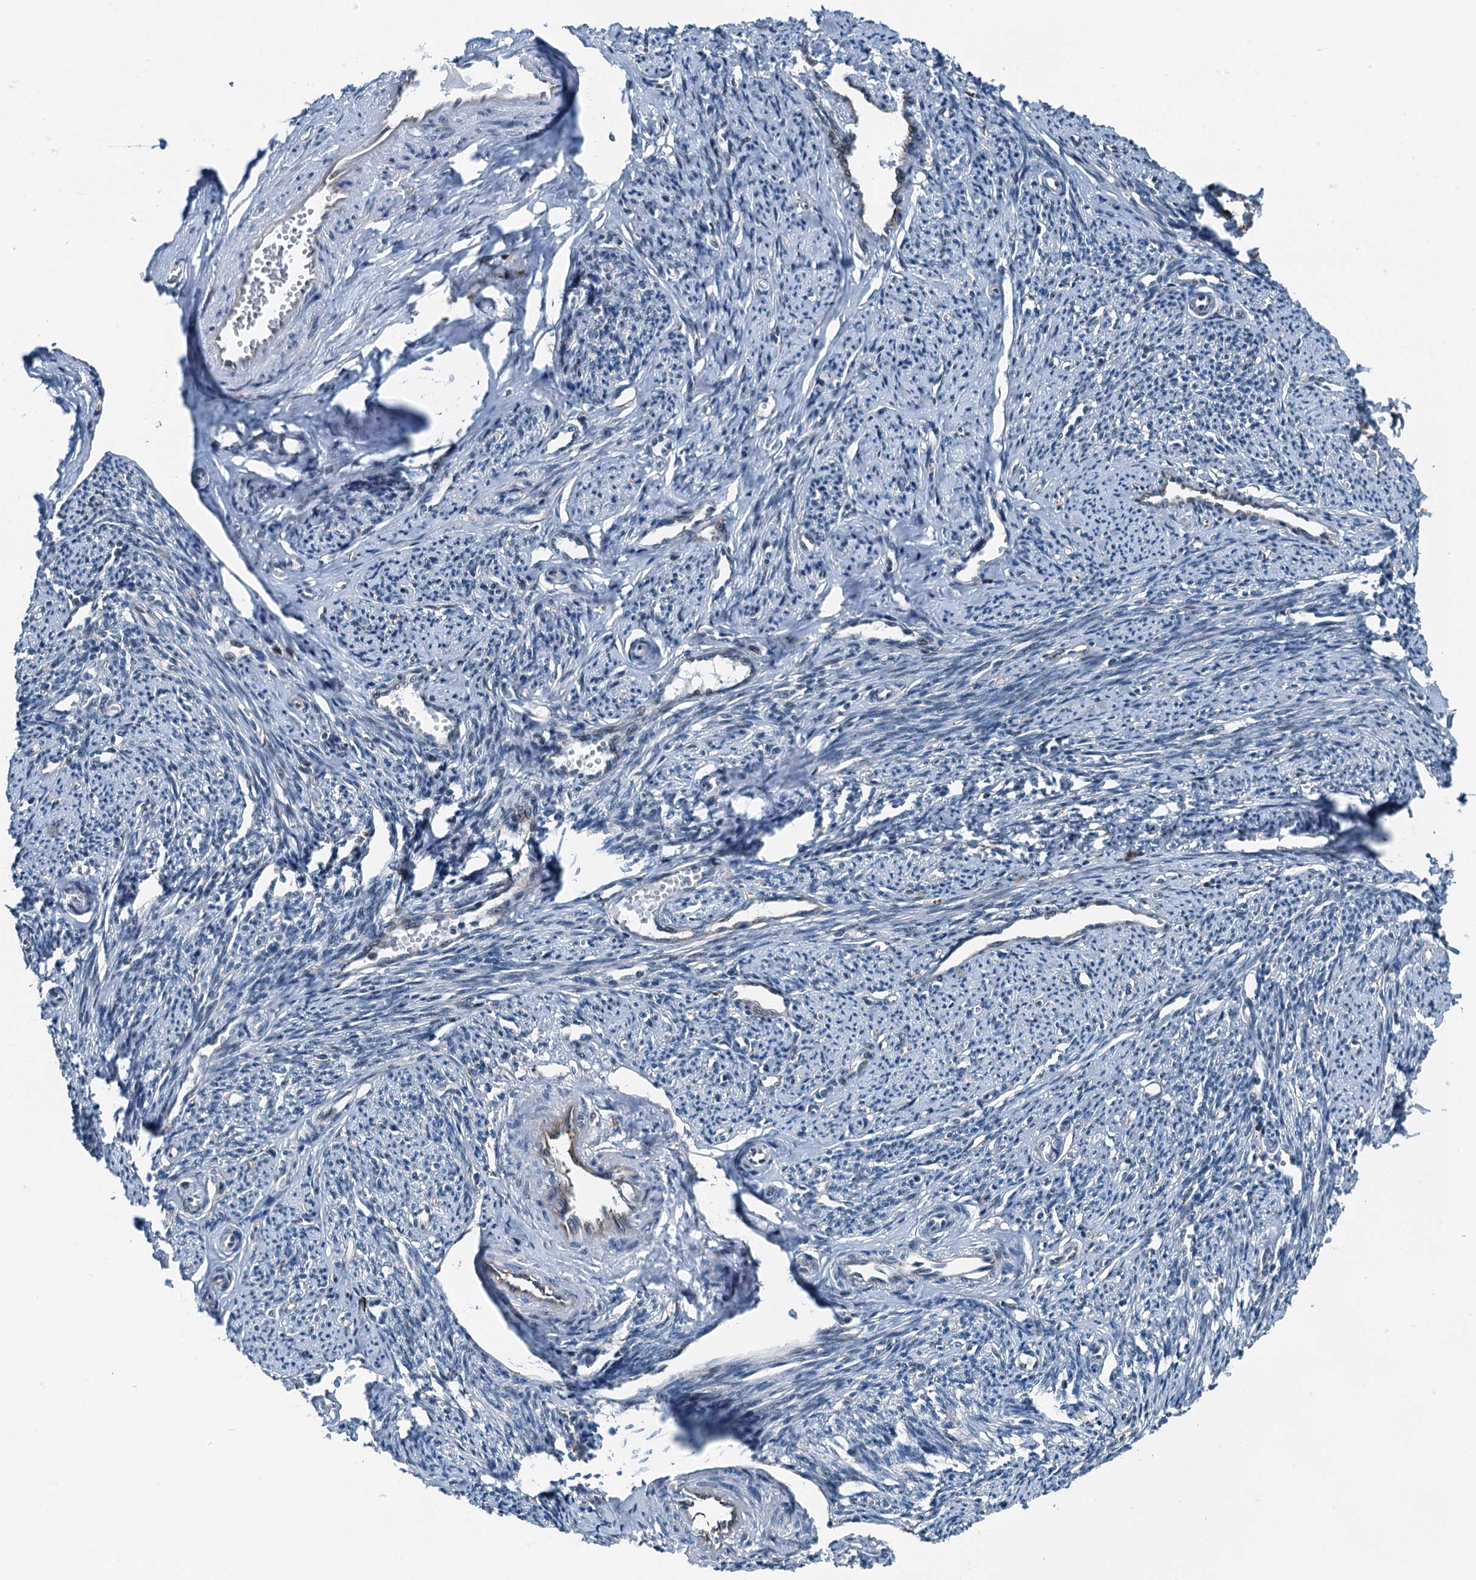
{"staining": {"intensity": "weak", "quantity": "<25%", "location": "nuclear"}, "tissue": "smooth muscle", "cell_type": "Smooth muscle cells", "image_type": "normal", "snomed": [{"axis": "morphology", "description": "Normal tissue, NOS"}, {"axis": "topography", "description": "Smooth muscle"}, {"axis": "topography", "description": "Uterus"}], "caption": "The immunohistochemistry (IHC) histopathology image has no significant staining in smooth muscle cells of smooth muscle.", "gene": "TAMALIN", "patient": {"sex": "female", "age": 59}}